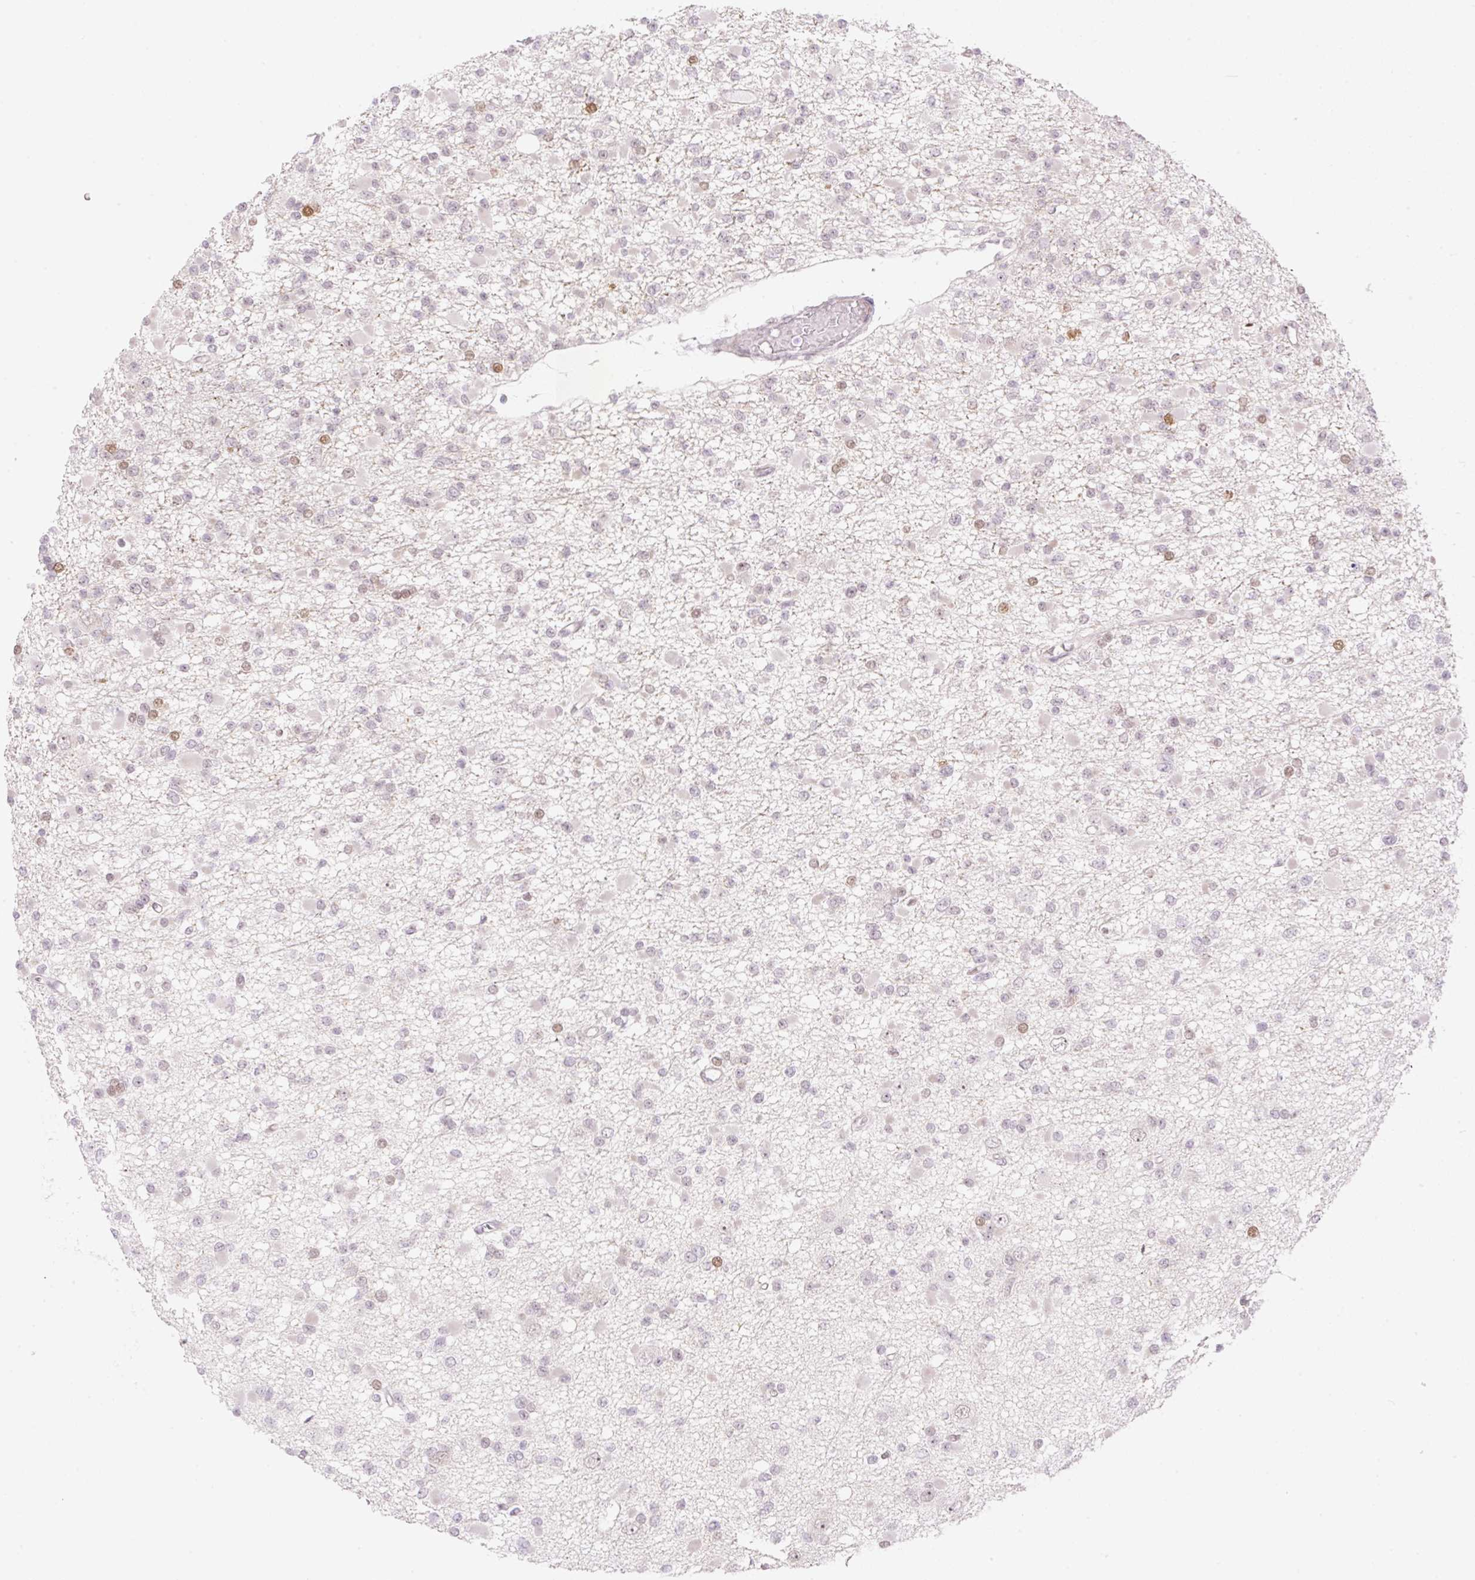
{"staining": {"intensity": "moderate", "quantity": "<25%", "location": "nuclear"}, "tissue": "glioma", "cell_type": "Tumor cells", "image_type": "cancer", "snomed": [{"axis": "morphology", "description": "Glioma, malignant, Low grade"}, {"axis": "topography", "description": "Brain"}], "caption": "Protein staining of malignant glioma (low-grade) tissue reveals moderate nuclear positivity in about <25% of tumor cells.", "gene": "ZFP41", "patient": {"sex": "female", "age": 22}}